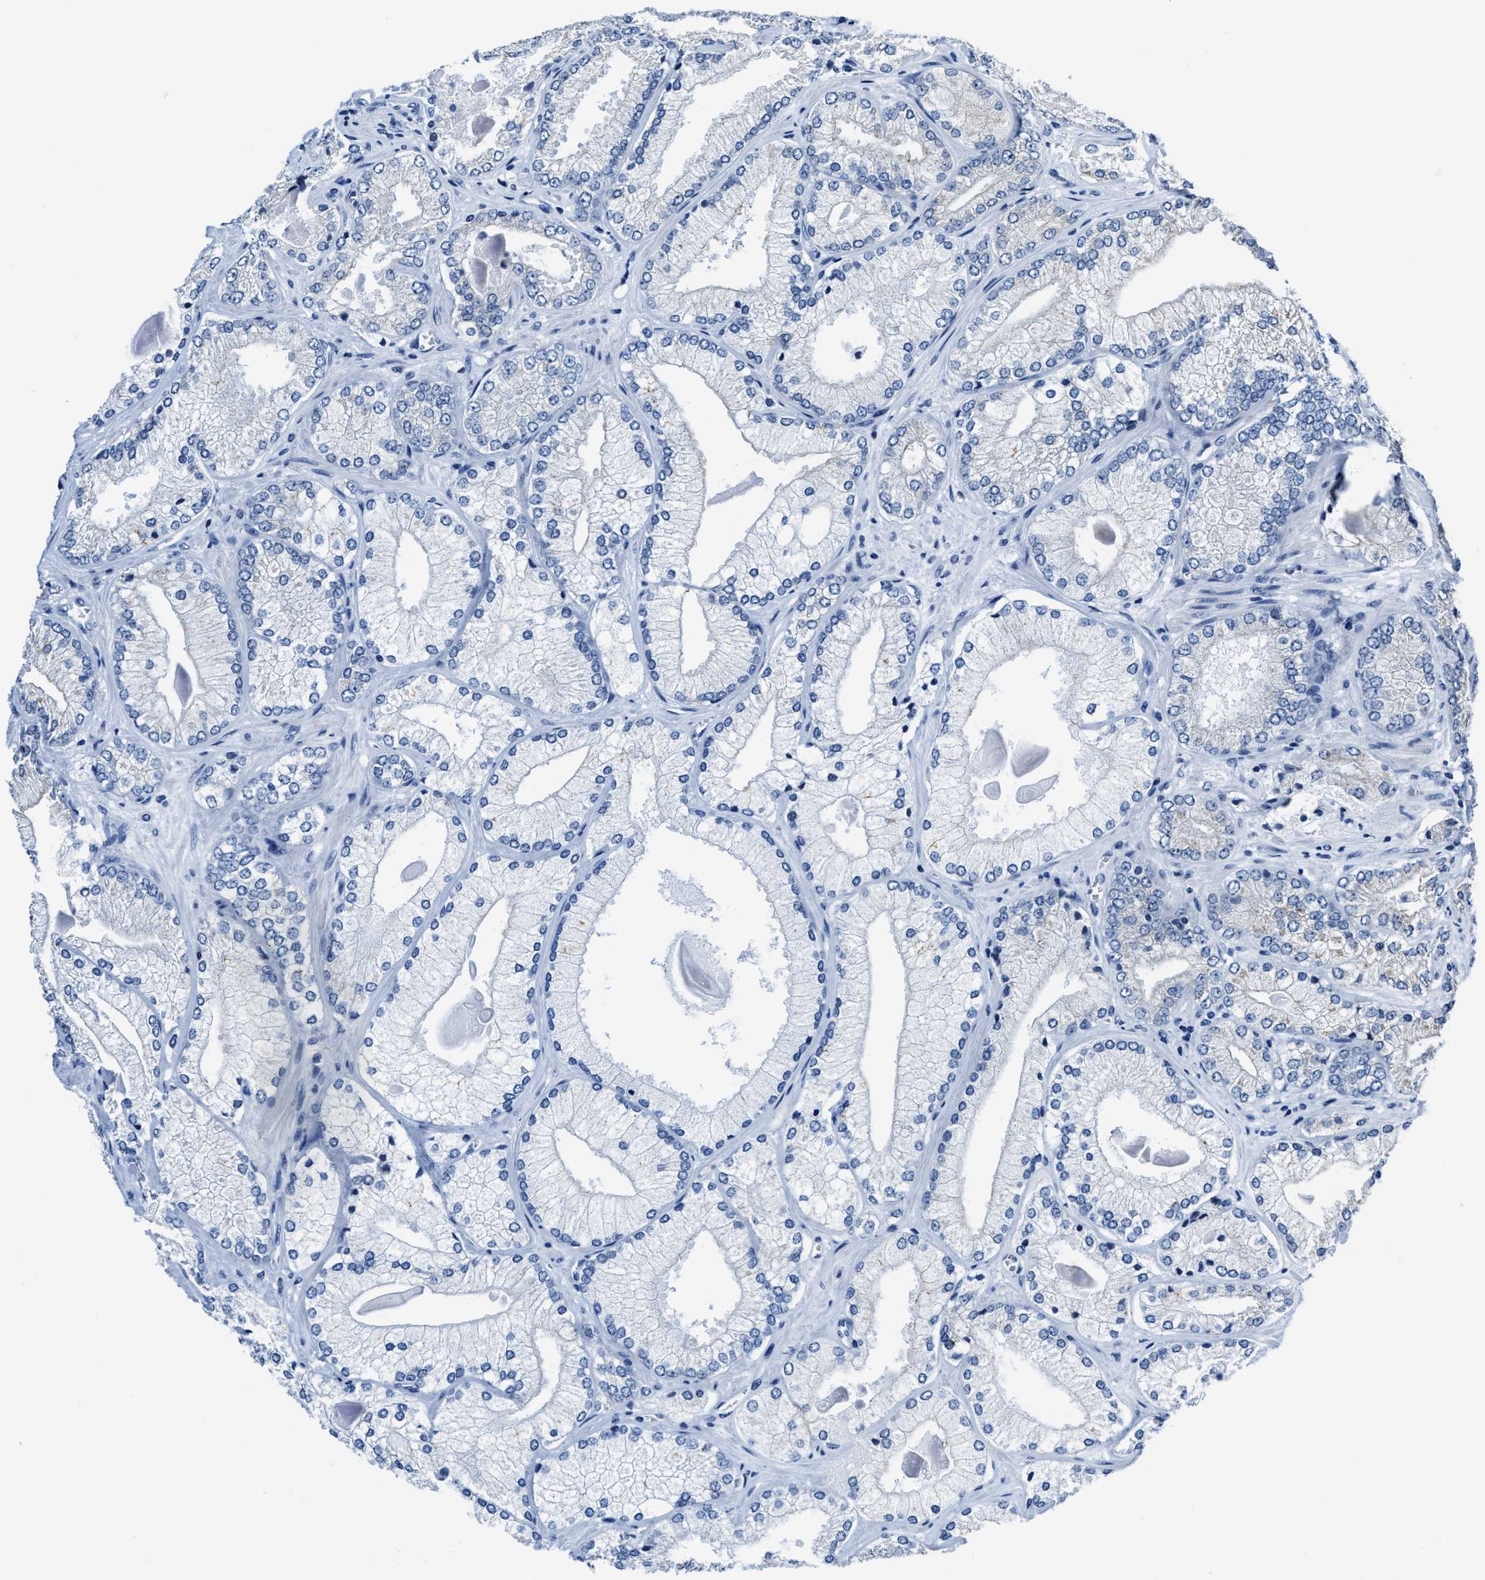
{"staining": {"intensity": "negative", "quantity": "none", "location": "none"}, "tissue": "prostate cancer", "cell_type": "Tumor cells", "image_type": "cancer", "snomed": [{"axis": "morphology", "description": "Adenocarcinoma, Low grade"}, {"axis": "topography", "description": "Prostate"}], "caption": "High magnification brightfield microscopy of adenocarcinoma (low-grade) (prostate) stained with DAB (brown) and counterstained with hematoxylin (blue): tumor cells show no significant expression.", "gene": "ASZ1", "patient": {"sex": "male", "age": 65}}